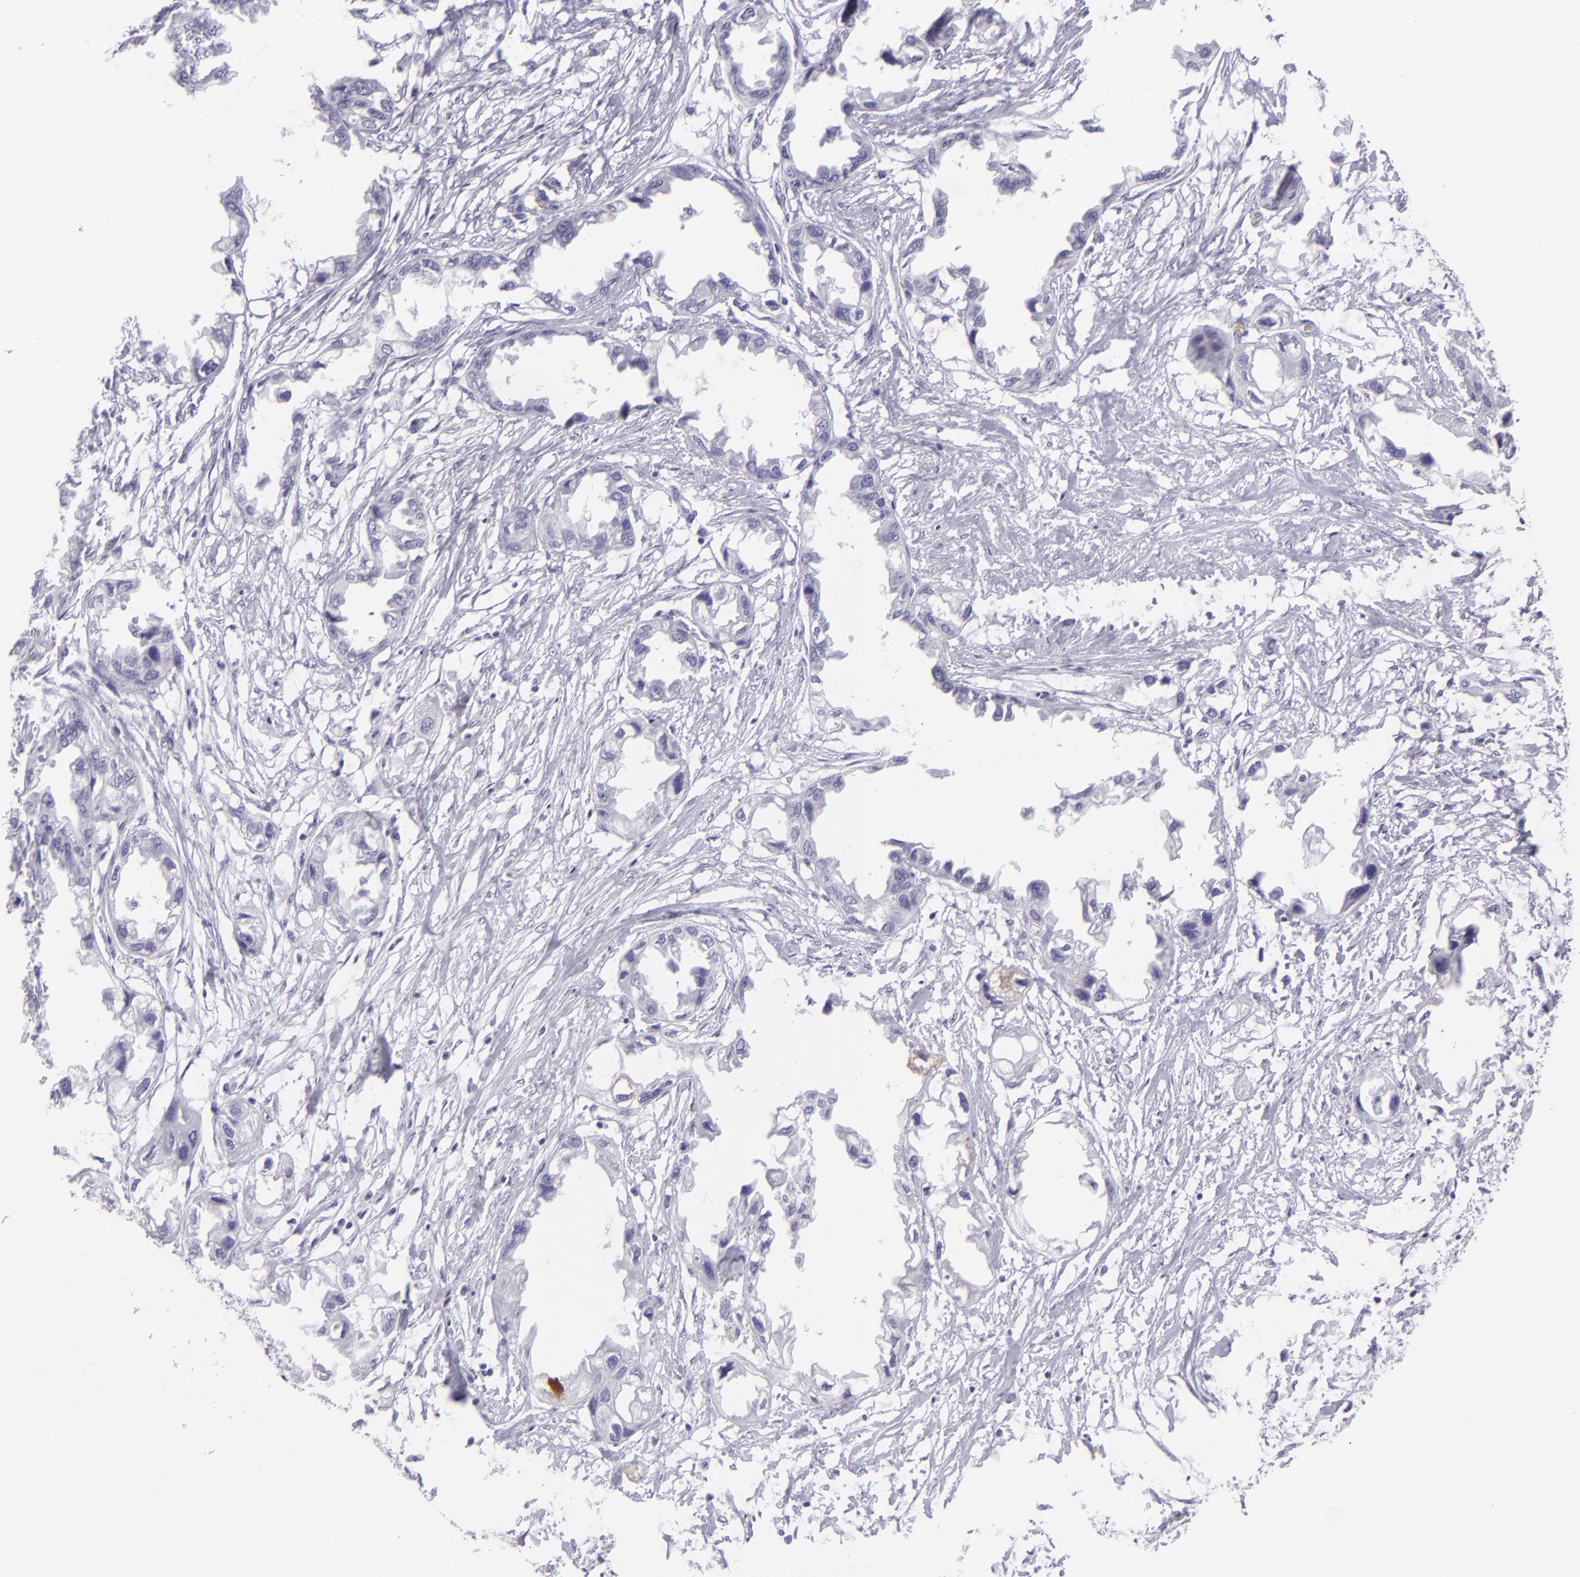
{"staining": {"intensity": "negative", "quantity": "none", "location": "none"}, "tissue": "endometrial cancer", "cell_type": "Tumor cells", "image_type": "cancer", "snomed": [{"axis": "morphology", "description": "Adenocarcinoma, NOS"}, {"axis": "topography", "description": "Endometrium"}], "caption": "An immunohistochemistry micrograph of endometrial adenocarcinoma is shown. There is no staining in tumor cells of endometrial adenocarcinoma.", "gene": "MUC5AC", "patient": {"sex": "female", "age": 67}}